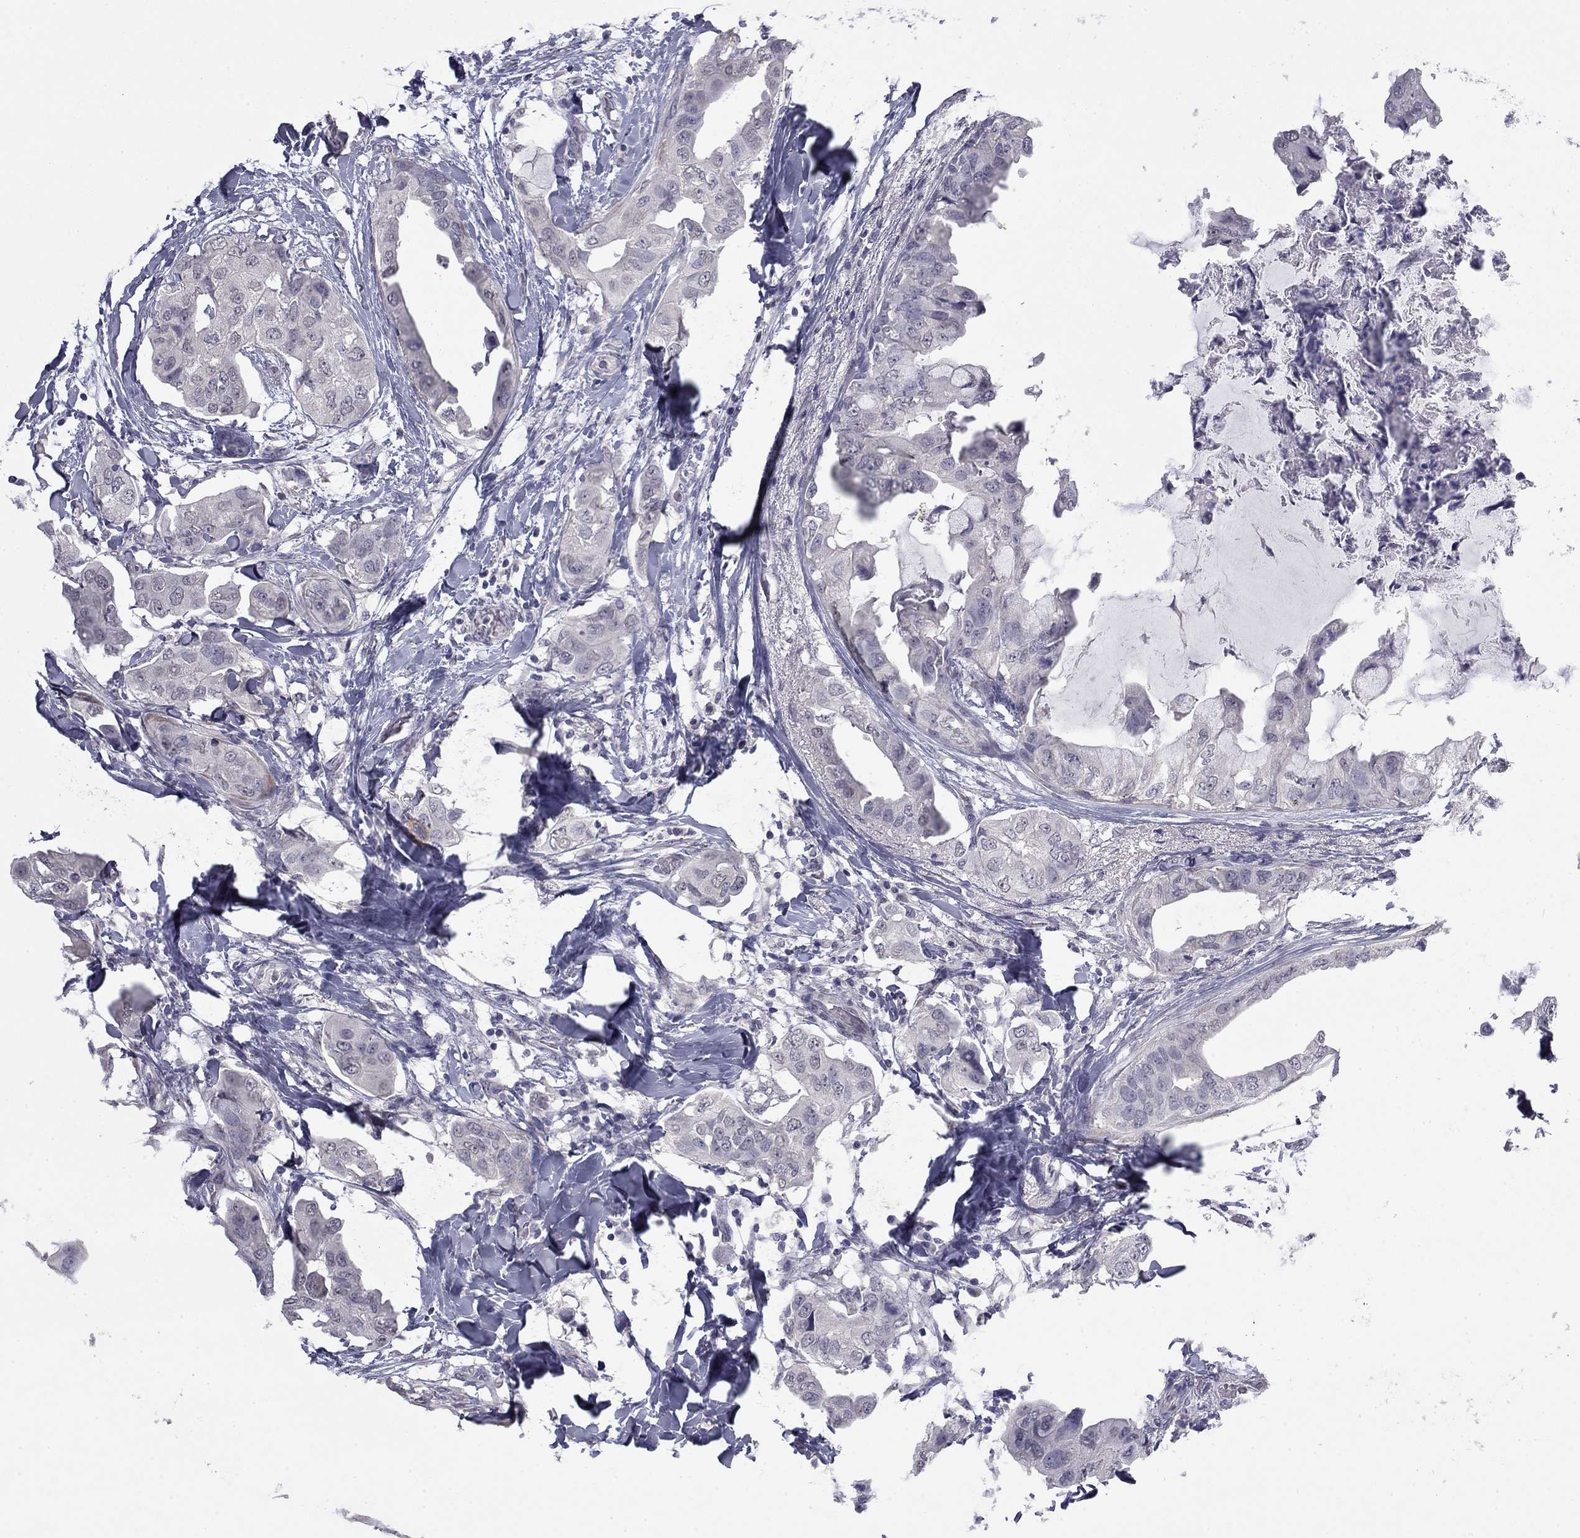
{"staining": {"intensity": "negative", "quantity": "none", "location": "none"}, "tissue": "breast cancer", "cell_type": "Tumor cells", "image_type": "cancer", "snomed": [{"axis": "morphology", "description": "Normal tissue, NOS"}, {"axis": "morphology", "description": "Duct carcinoma"}, {"axis": "topography", "description": "Breast"}], "caption": "High power microscopy micrograph of an IHC photomicrograph of breast cancer (infiltrating ductal carcinoma), revealing no significant staining in tumor cells.", "gene": "PRRT2", "patient": {"sex": "female", "age": 40}}